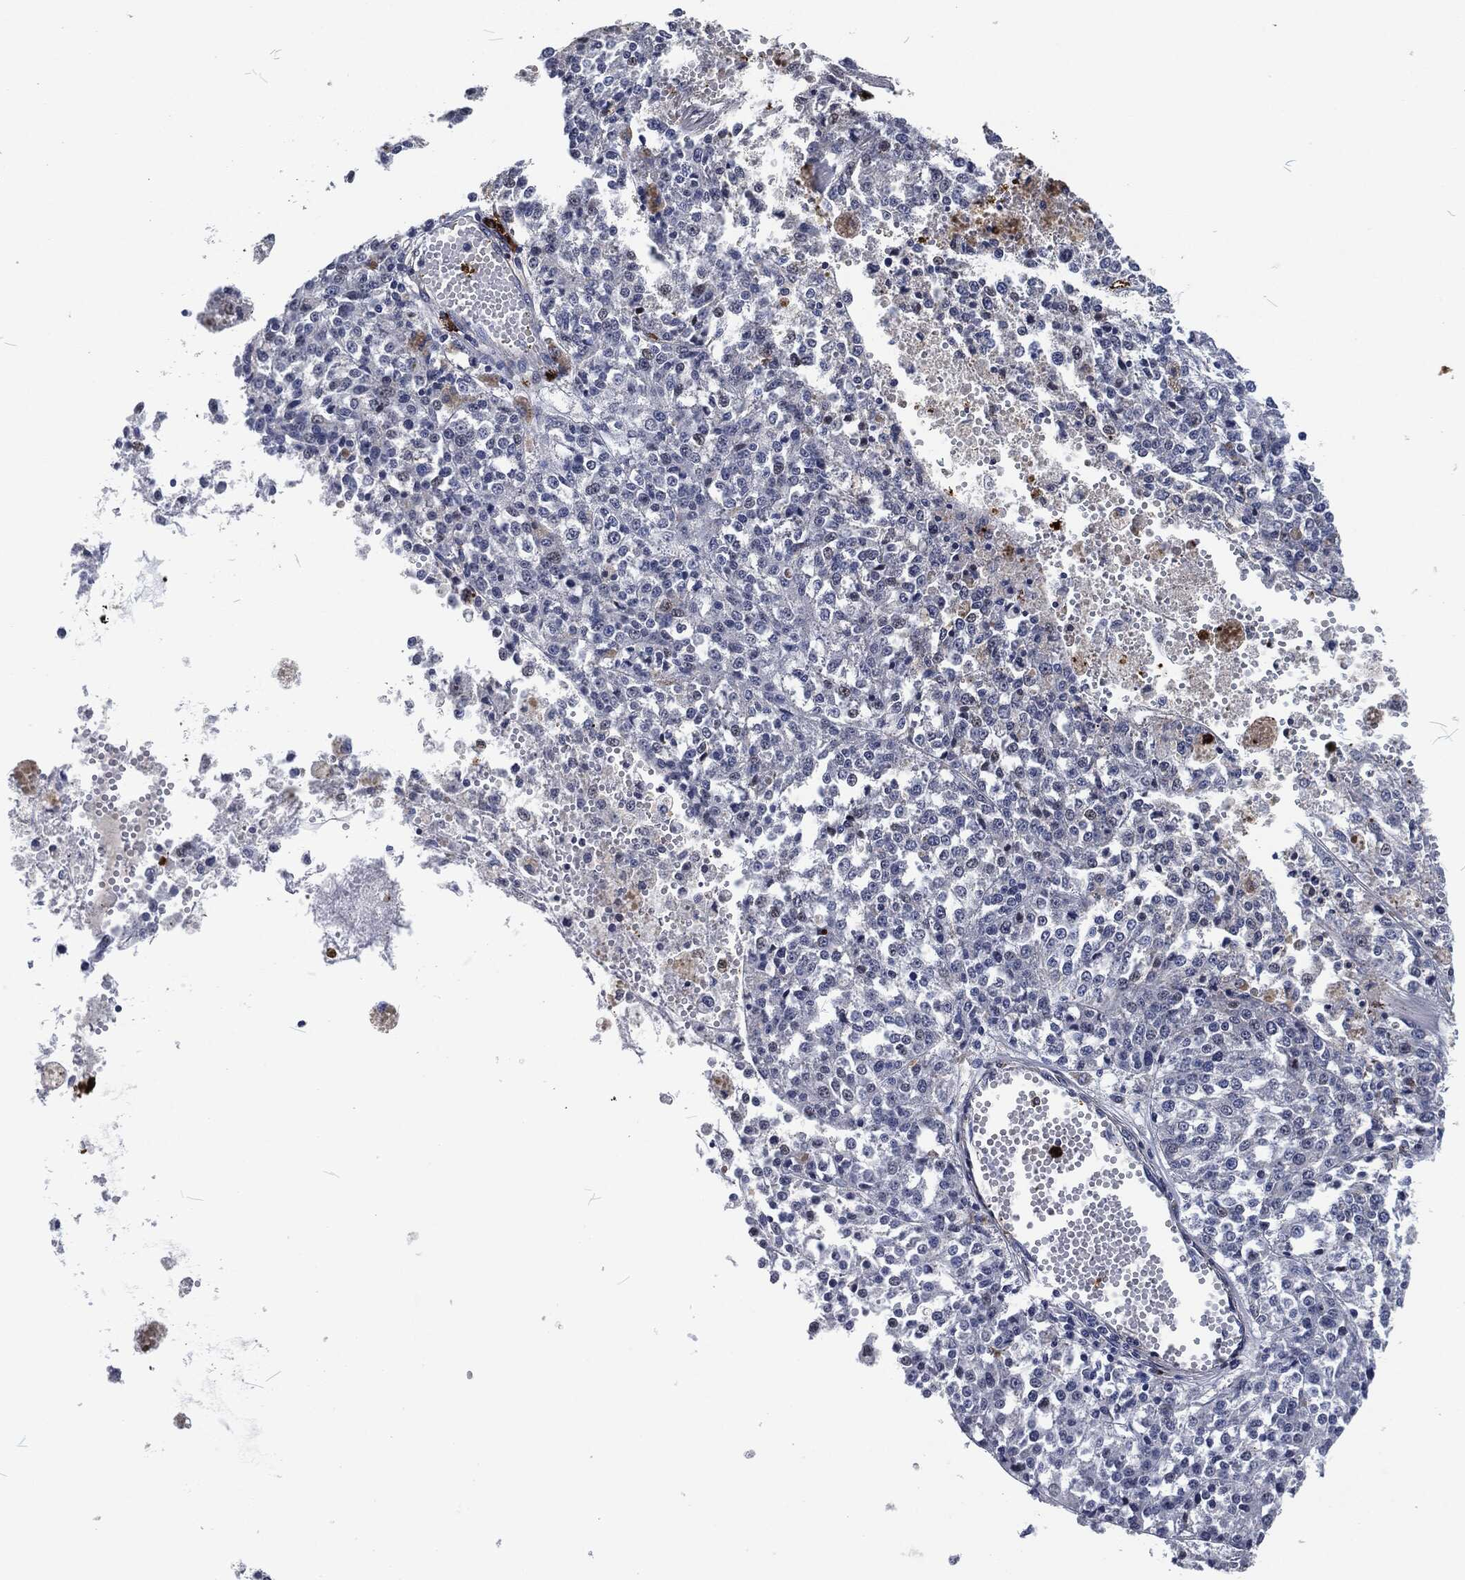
{"staining": {"intensity": "negative", "quantity": "none", "location": "none"}, "tissue": "melanoma", "cell_type": "Tumor cells", "image_type": "cancer", "snomed": [{"axis": "morphology", "description": "Malignant melanoma, Metastatic site"}, {"axis": "topography", "description": "Lymph node"}], "caption": "This image is of malignant melanoma (metastatic site) stained with immunohistochemistry to label a protein in brown with the nuclei are counter-stained blue. There is no positivity in tumor cells.", "gene": "MPO", "patient": {"sex": "female", "age": 64}}